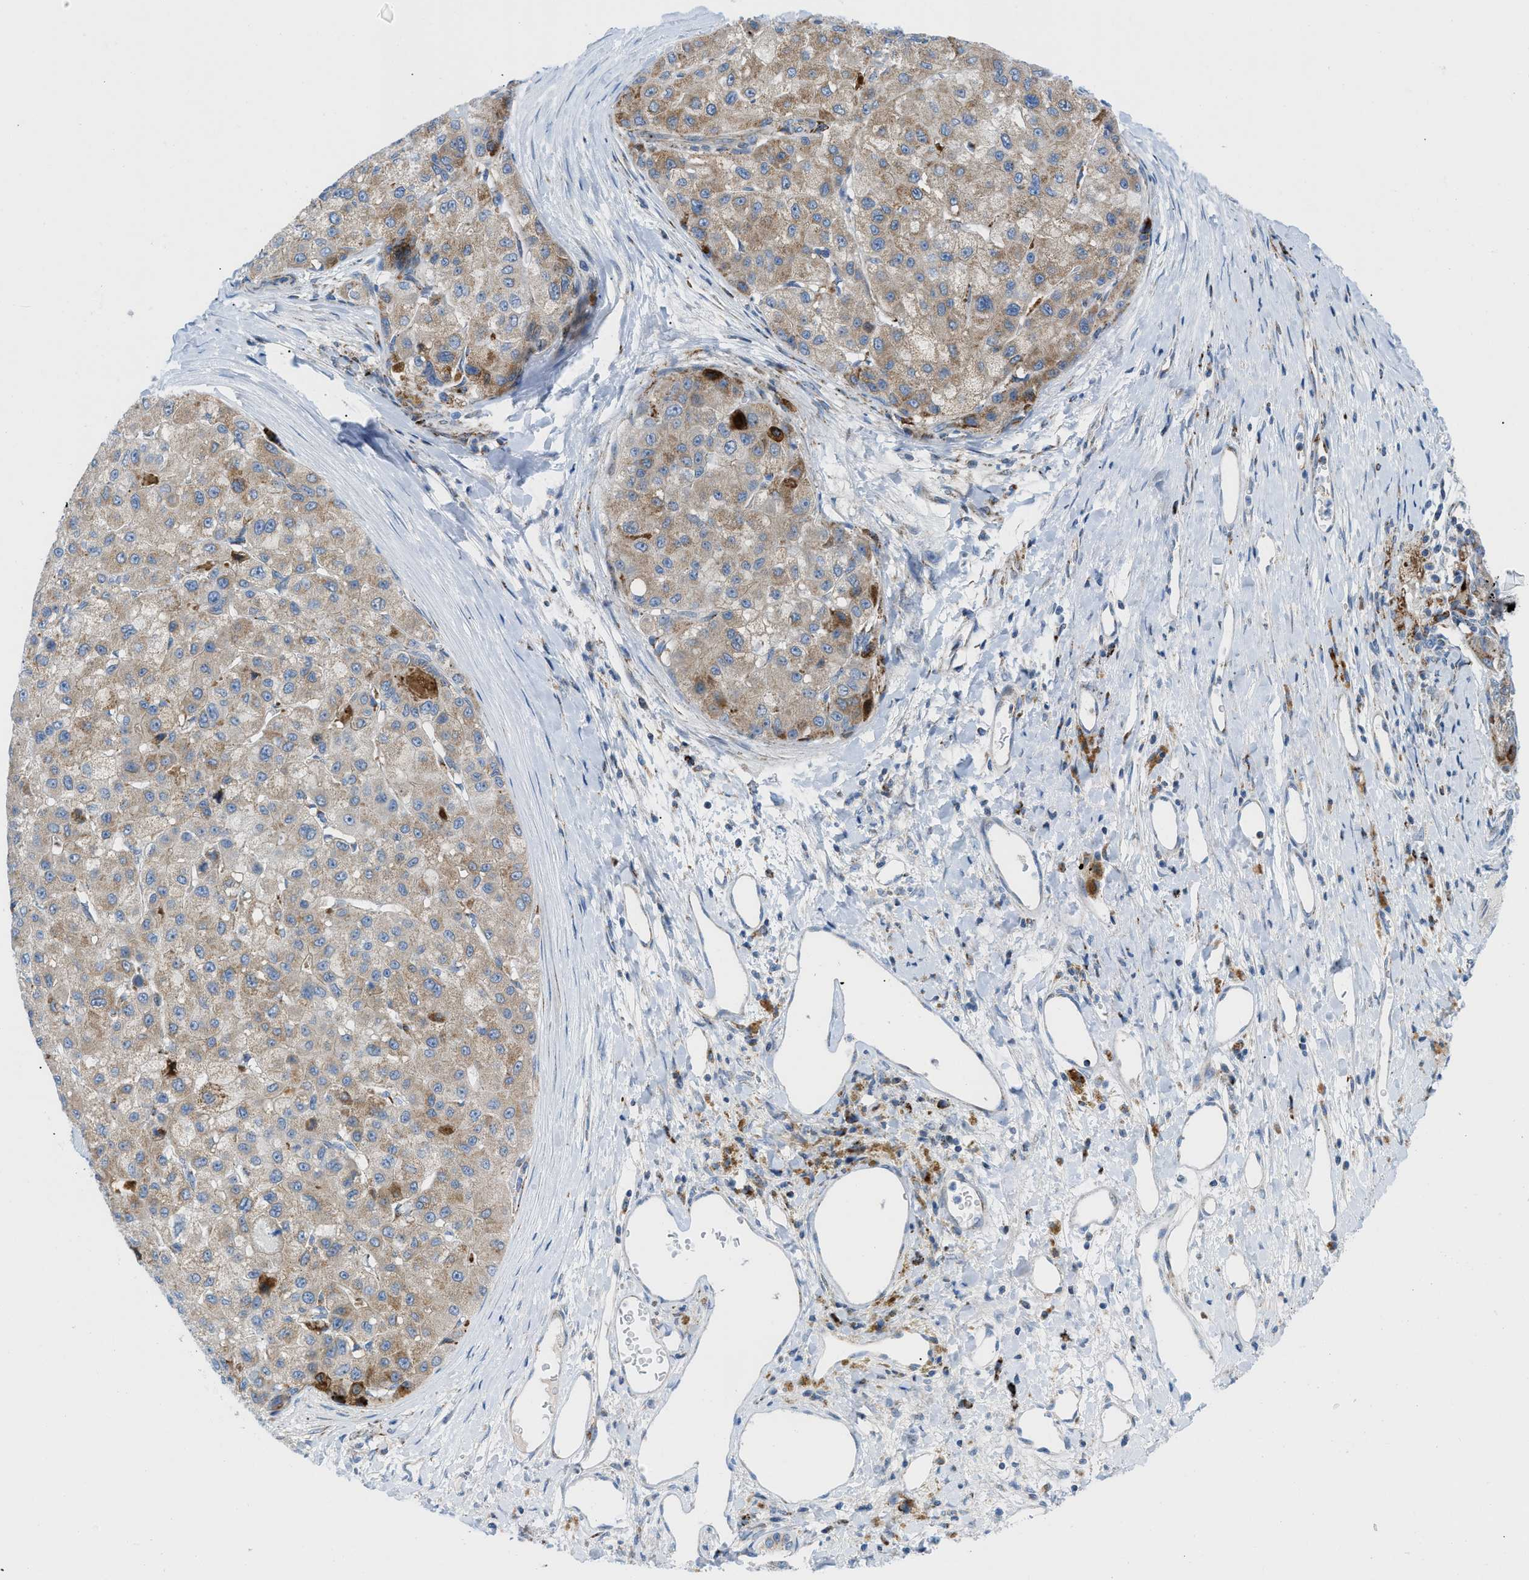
{"staining": {"intensity": "moderate", "quantity": ">75%", "location": "cytoplasmic/membranous"}, "tissue": "liver cancer", "cell_type": "Tumor cells", "image_type": "cancer", "snomed": [{"axis": "morphology", "description": "Carcinoma, Hepatocellular, NOS"}, {"axis": "topography", "description": "Liver"}], "caption": "Moderate cytoplasmic/membranous positivity is appreciated in approximately >75% of tumor cells in liver hepatocellular carcinoma.", "gene": "RBBP9", "patient": {"sex": "male", "age": 80}}